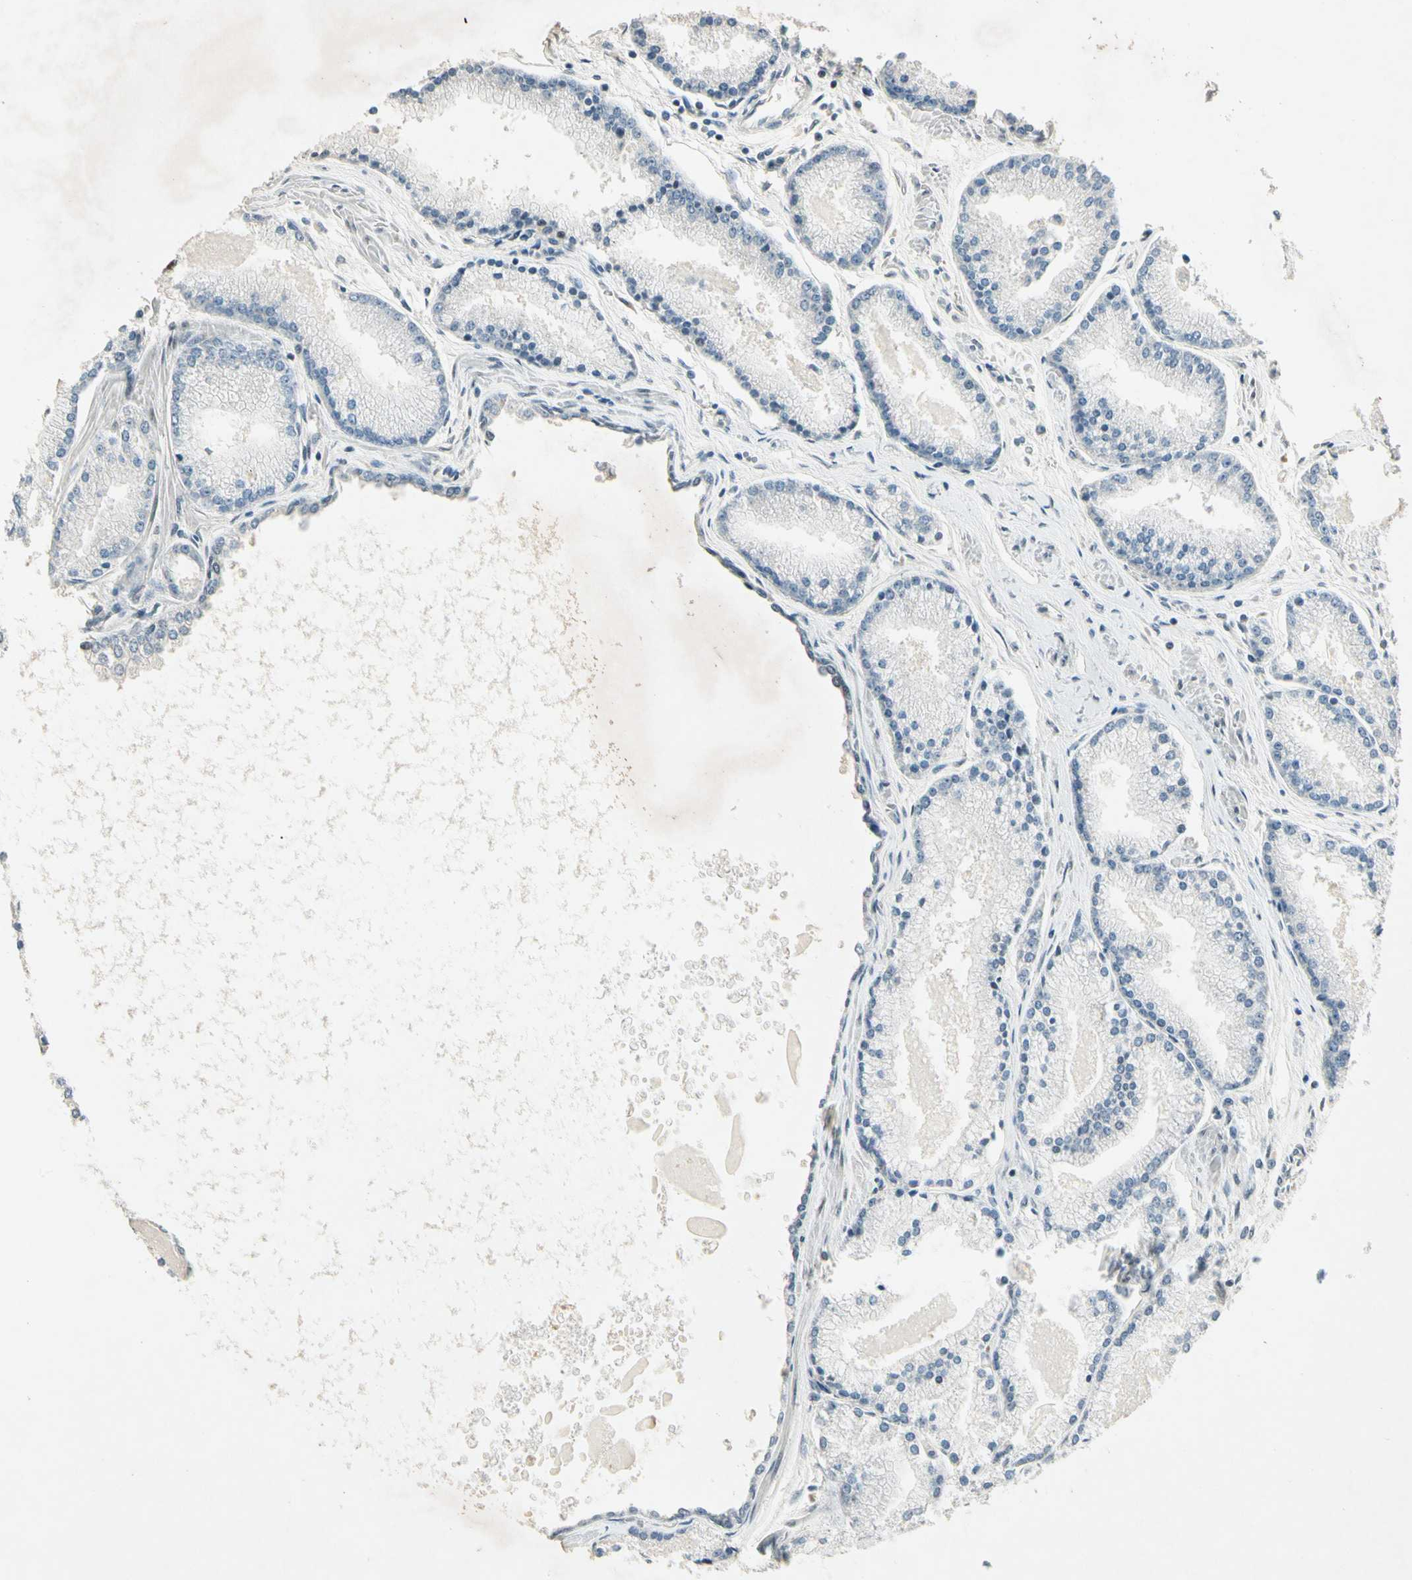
{"staining": {"intensity": "negative", "quantity": "none", "location": "none"}, "tissue": "prostate cancer", "cell_type": "Tumor cells", "image_type": "cancer", "snomed": [{"axis": "morphology", "description": "Adenocarcinoma, High grade"}, {"axis": "topography", "description": "Prostate"}], "caption": "This is an immunohistochemistry (IHC) micrograph of human adenocarcinoma (high-grade) (prostate). There is no positivity in tumor cells.", "gene": "ZBTB4", "patient": {"sex": "male", "age": 61}}